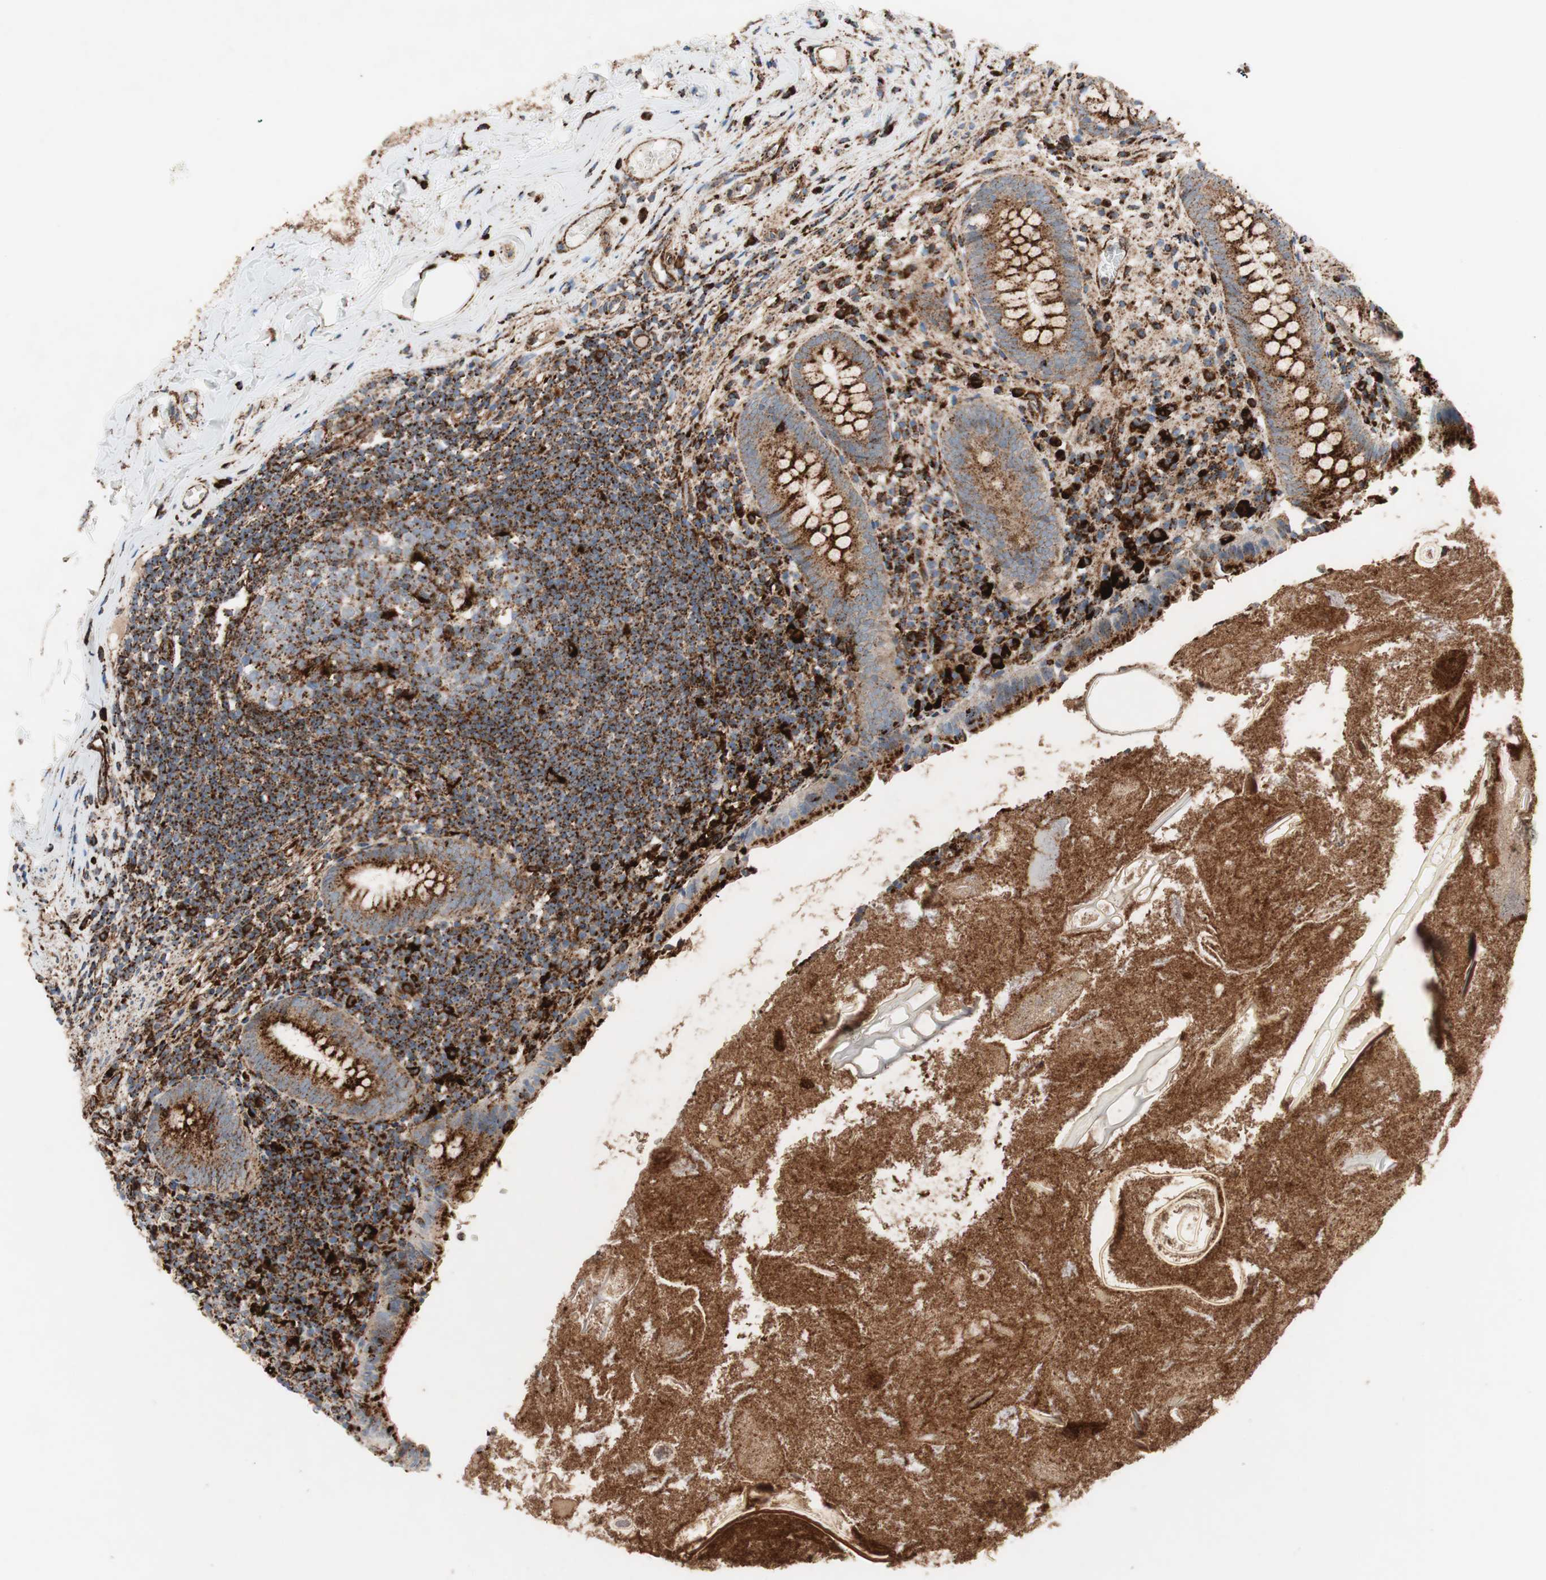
{"staining": {"intensity": "strong", "quantity": ">75%", "location": "cytoplasmic/membranous"}, "tissue": "appendix", "cell_type": "Glandular cells", "image_type": "normal", "snomed": [{"axis": "morphology", "description": "Normal tissue, NOS"}, {"axis": "topography", "description": "Appendix"}], "caption": "A brown stain labels strong cytoplasmic/membranous expression of a protein in glandular cells of benign human appendix.", "gene": "LAMP1", "patient": {"sex": "male", "age": 52}}